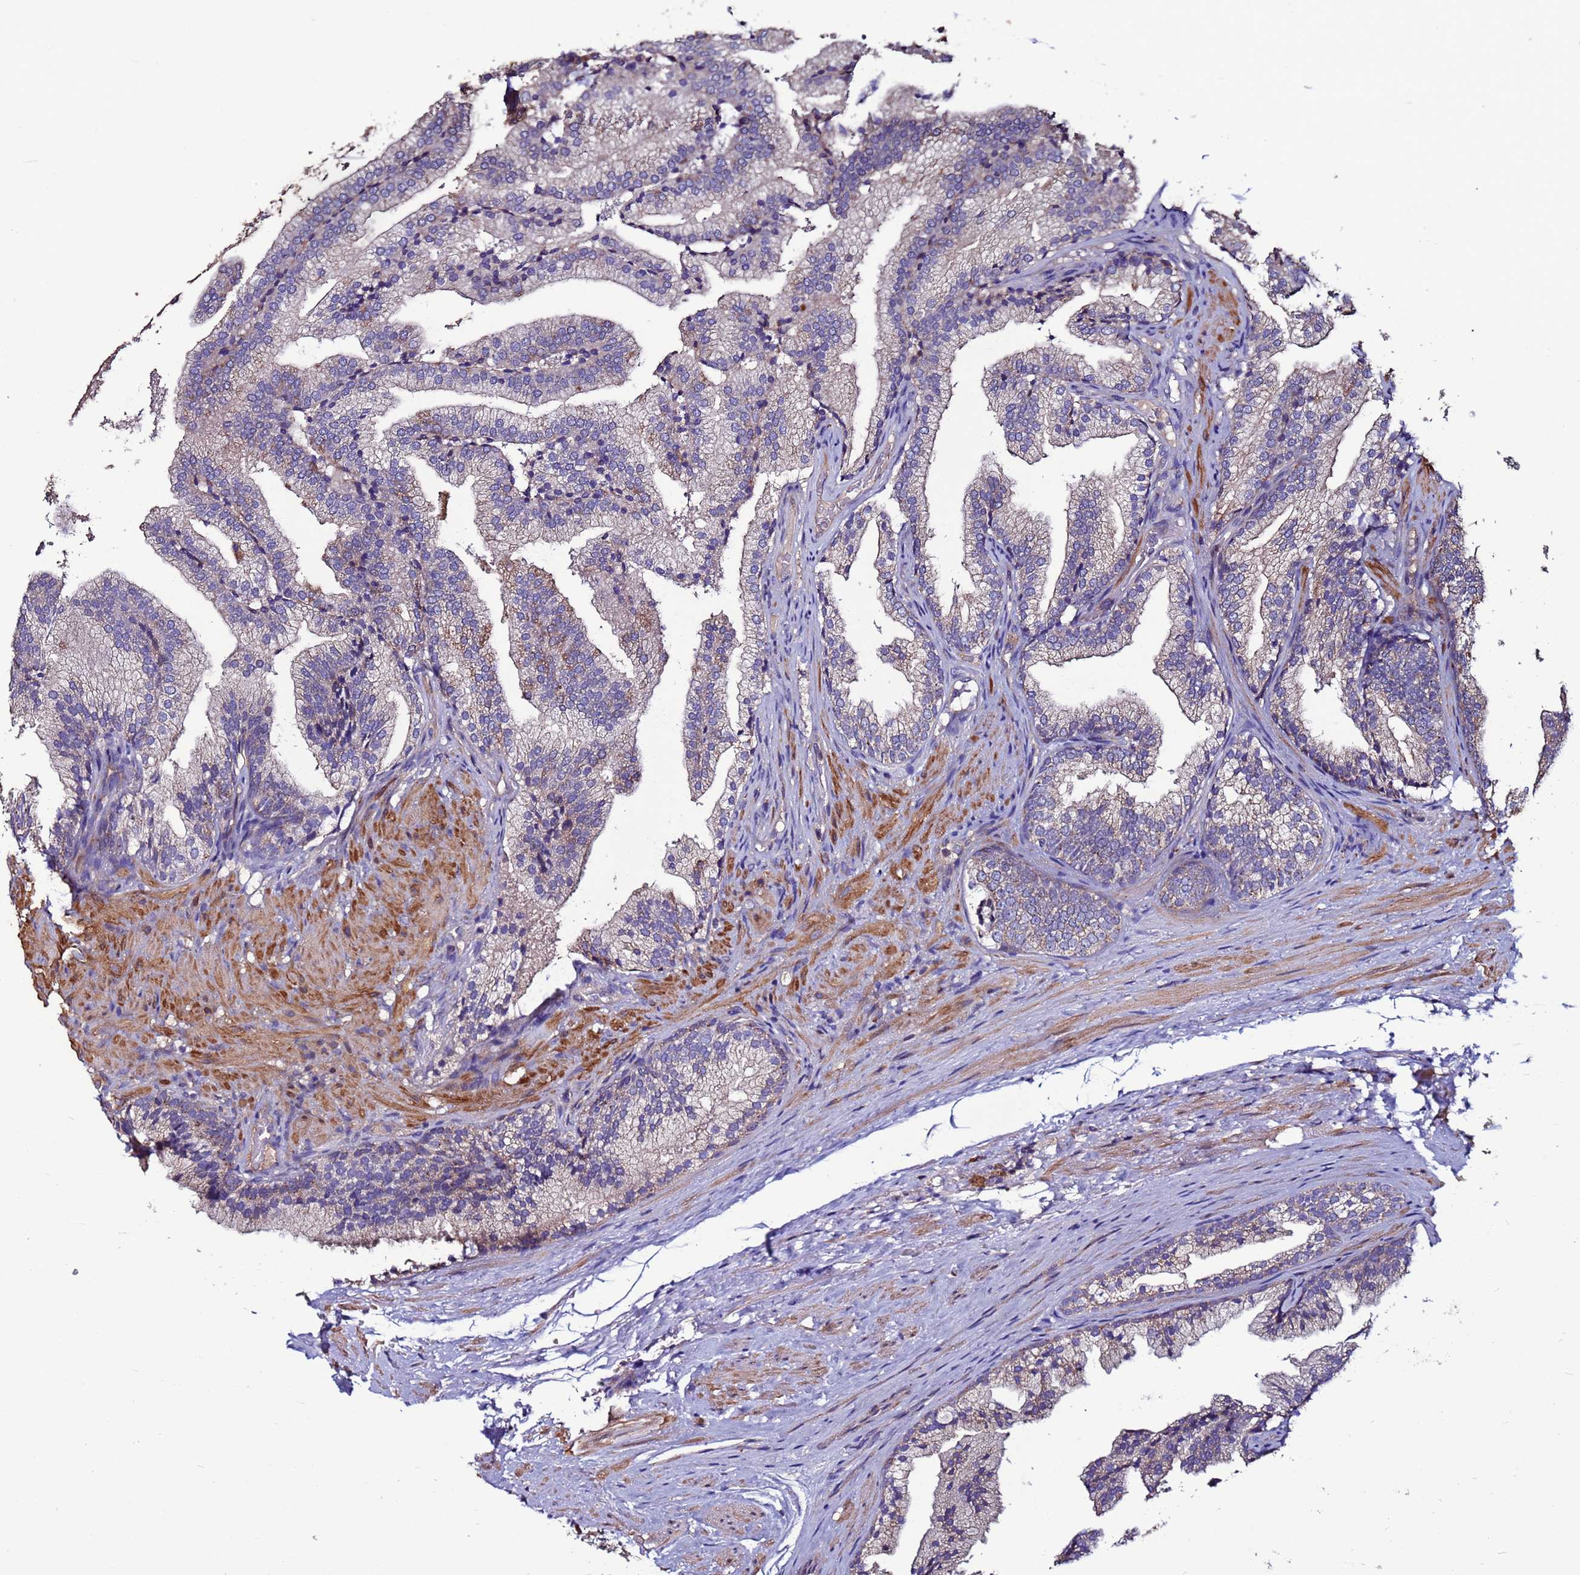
{"staining": {"intensity": "weak", "quantity": "<25%", "location": "cytoplasmic/membranous"}, "tissue": "prostate", "cell_type": "Glandular cells", "image_type": "normal", "snomed": [{"axis": "morphology", "description": "Normal tissue, NOS"}, {"axis": "topography", "description": "Prostate"}], "caption": "This micrograph is of benign prostate stained with immunohistochemistry (IHC) to label a protein in brown with the nuclei are counter-stained blue. There is no positivity in glandular cells.", "gene": "CEP55", "patient": {"sex": "male", "age": 76}}